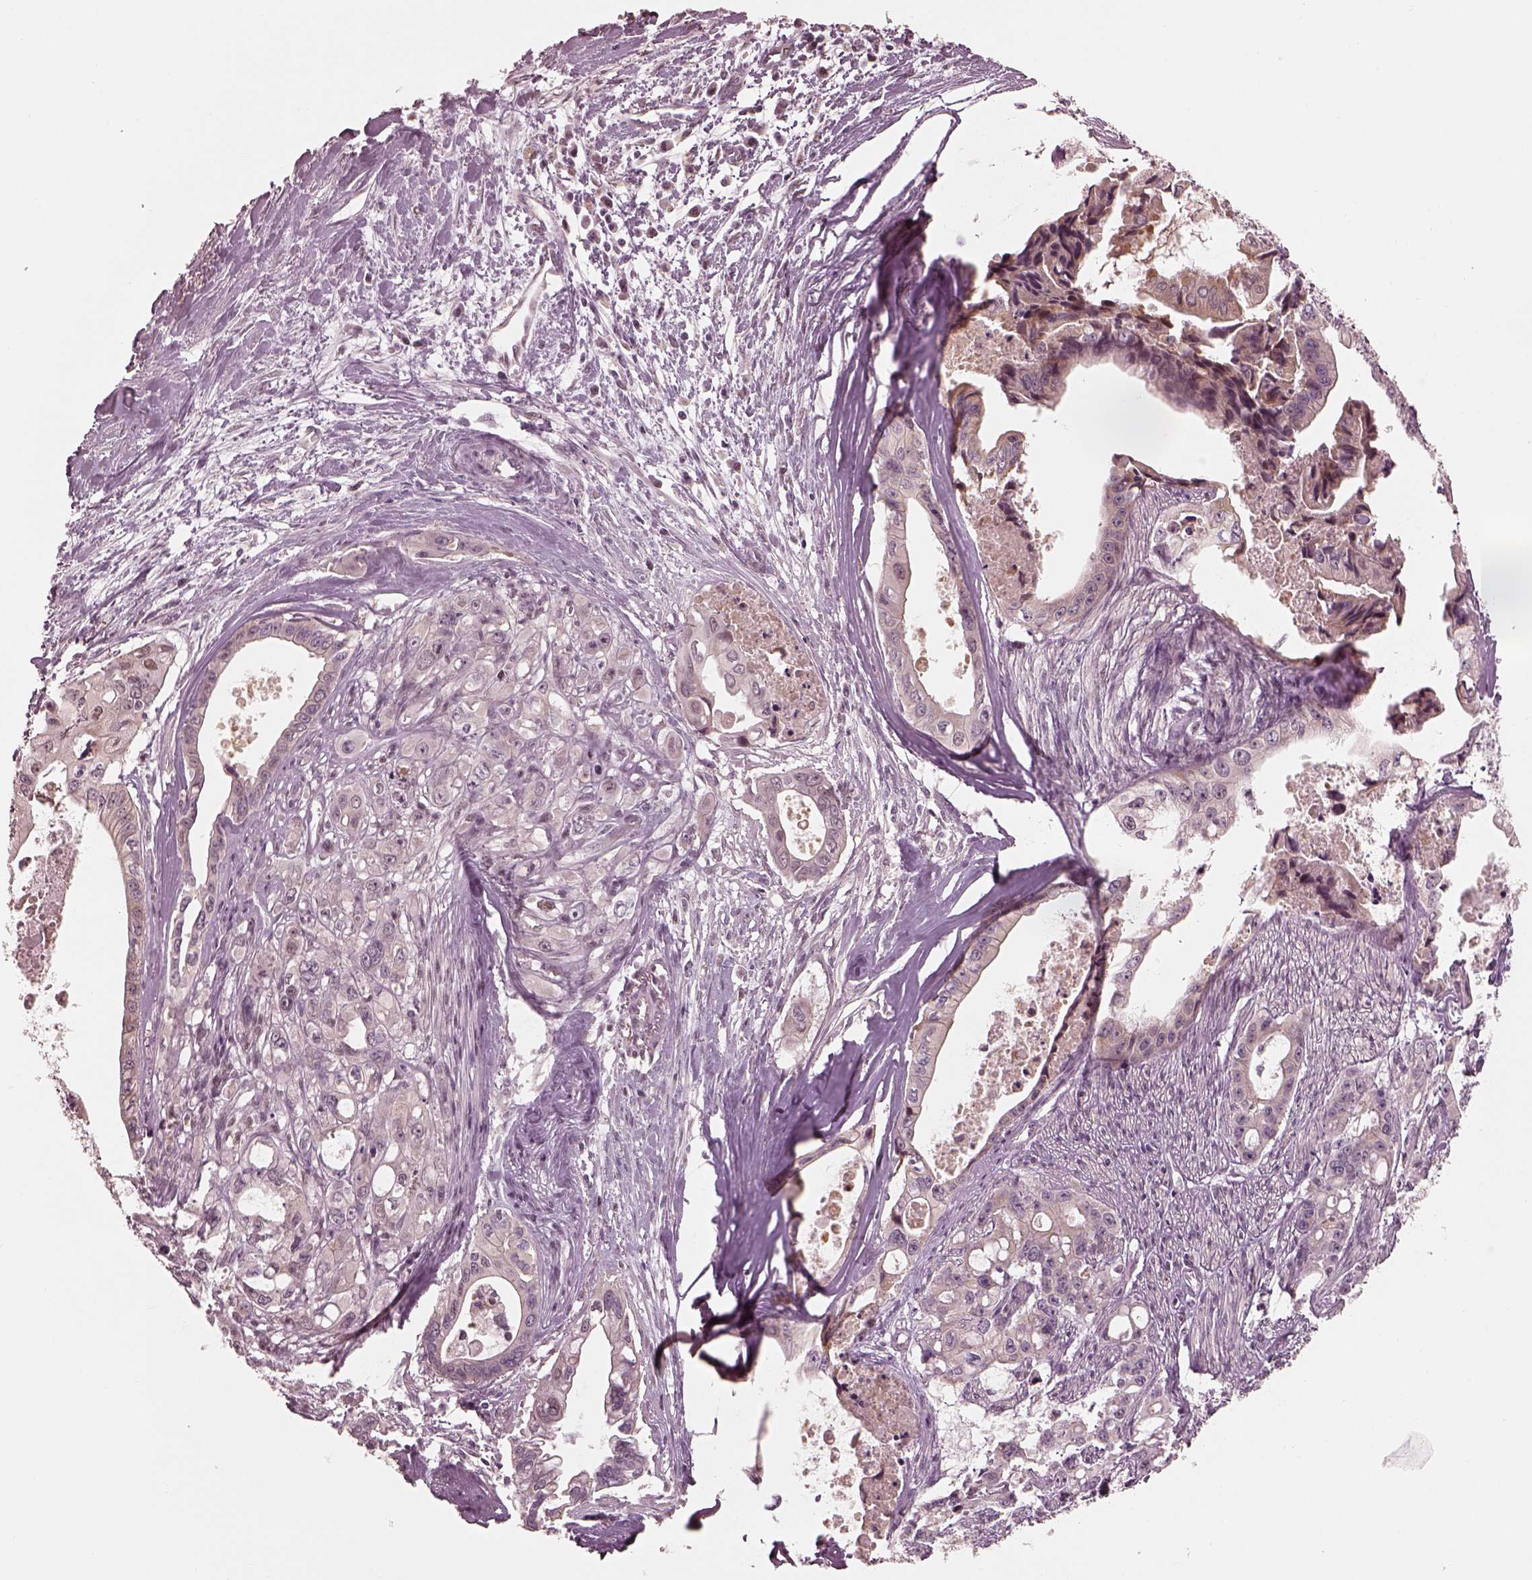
{"staining": {"intensity": "negative", "quantity": "none", "location": "none"}, "tissue": "pancreatic cancer", "cell_type": "Tumor cells", "image_type": "cancer", "snomed": [{"axis": "morphology", "description": "Adenocarcinoma, NOS"}, {"axis": "topography", "description": "Pancreas"}], "caption": "Immunohistochemistry of human pancreatic cancer displays no staining in tumor cells.", "gene": "IQCB1", "patient": {"sex": "male", "age": 60}}